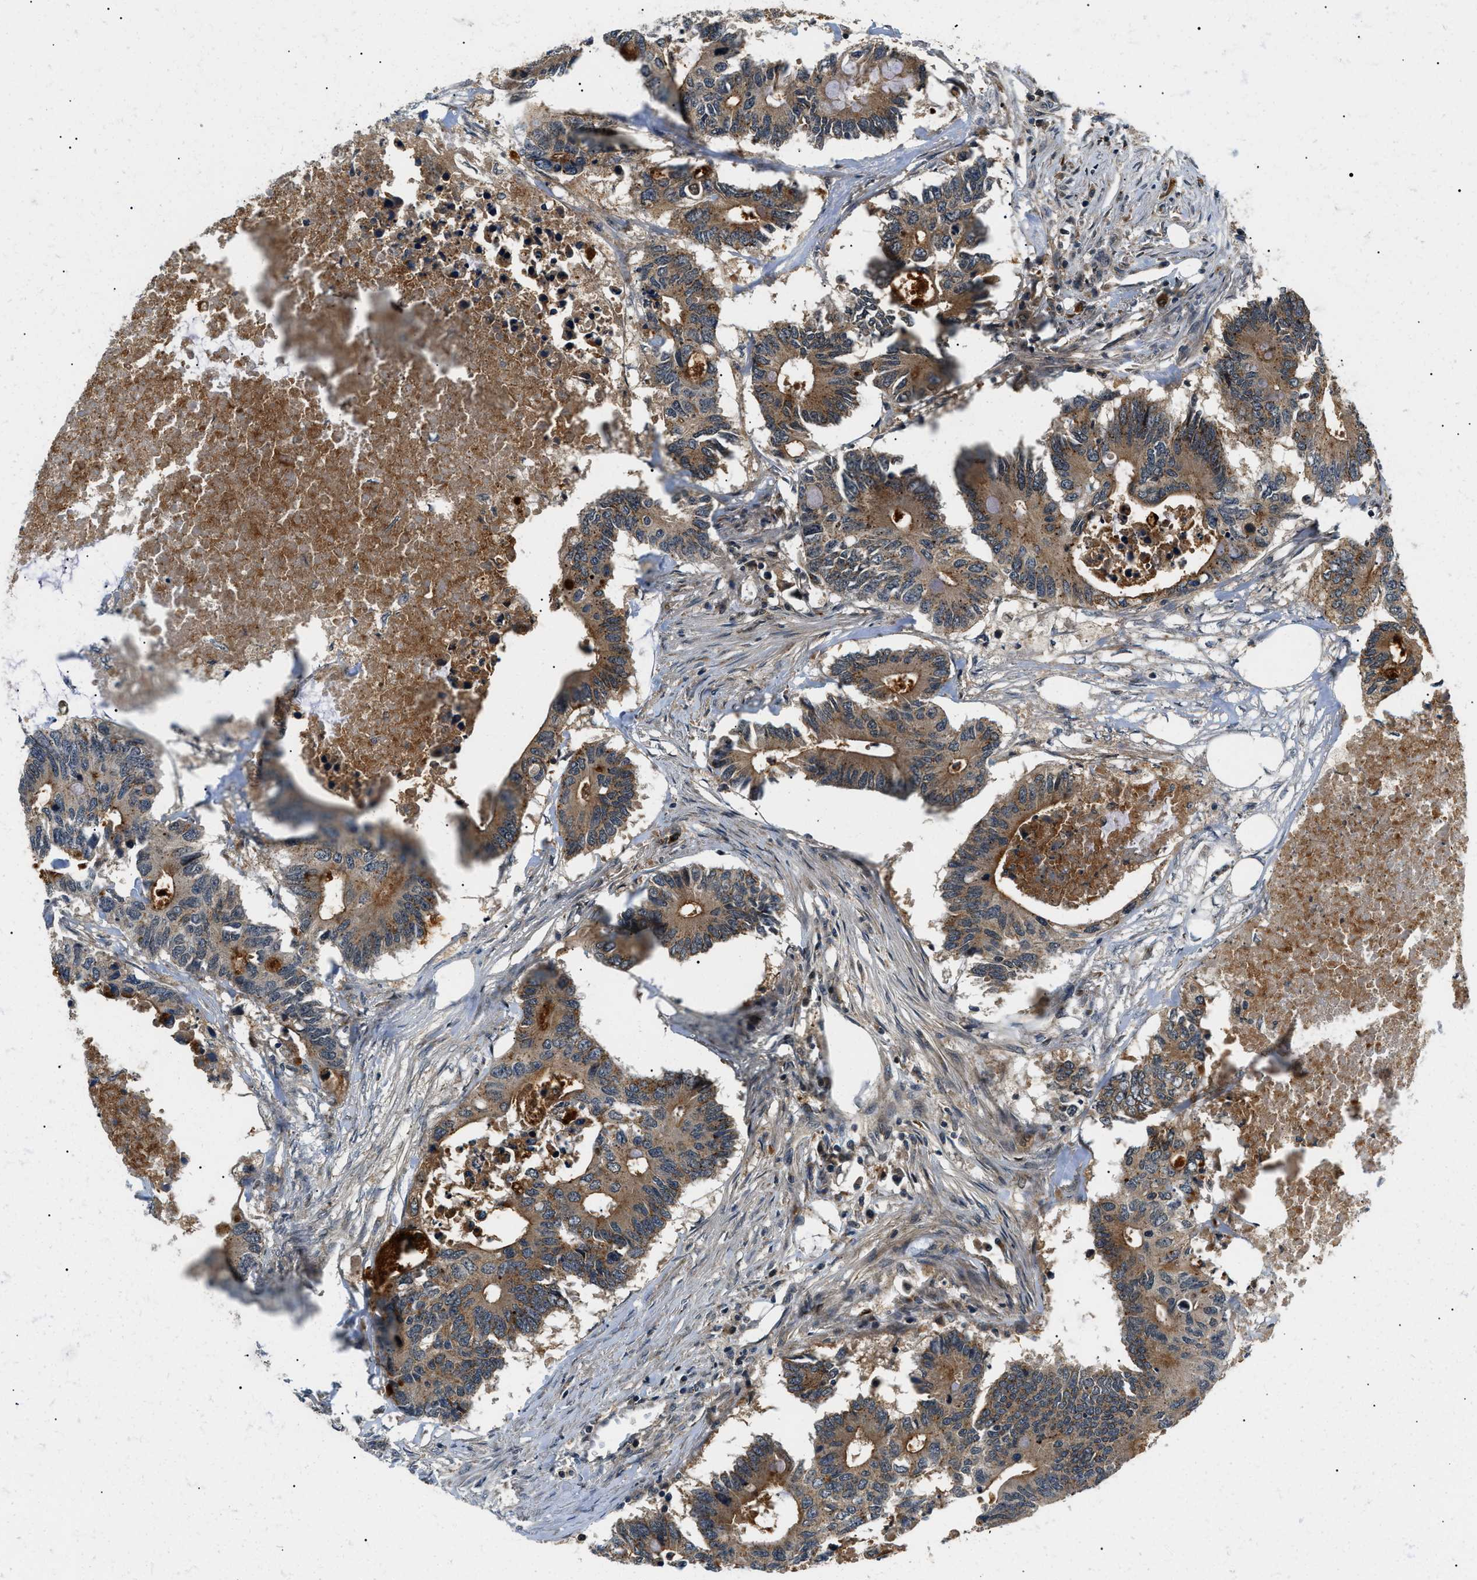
{"staining": {"intensity": "moderate", "quantity": ">75%", "location": "cytoplasmic/membranous"}, "tissue": "colorectal cancer", "cell_type": "Tumor cells", "image_type": "cancer", "snomed": [{"axis": "morphology", "description": "Adenocarcinoma, NOS"}, {"axis": "topography", "description": "Colon"}], "caption": "The micrograph exhibits a brown stain indicating the presence of a protein in the cytoplasmic/membranous of tumor cells in colorectal cancer.", "gene": "ATP6AP1", "patient": {"sex": "male", "age": 71}}